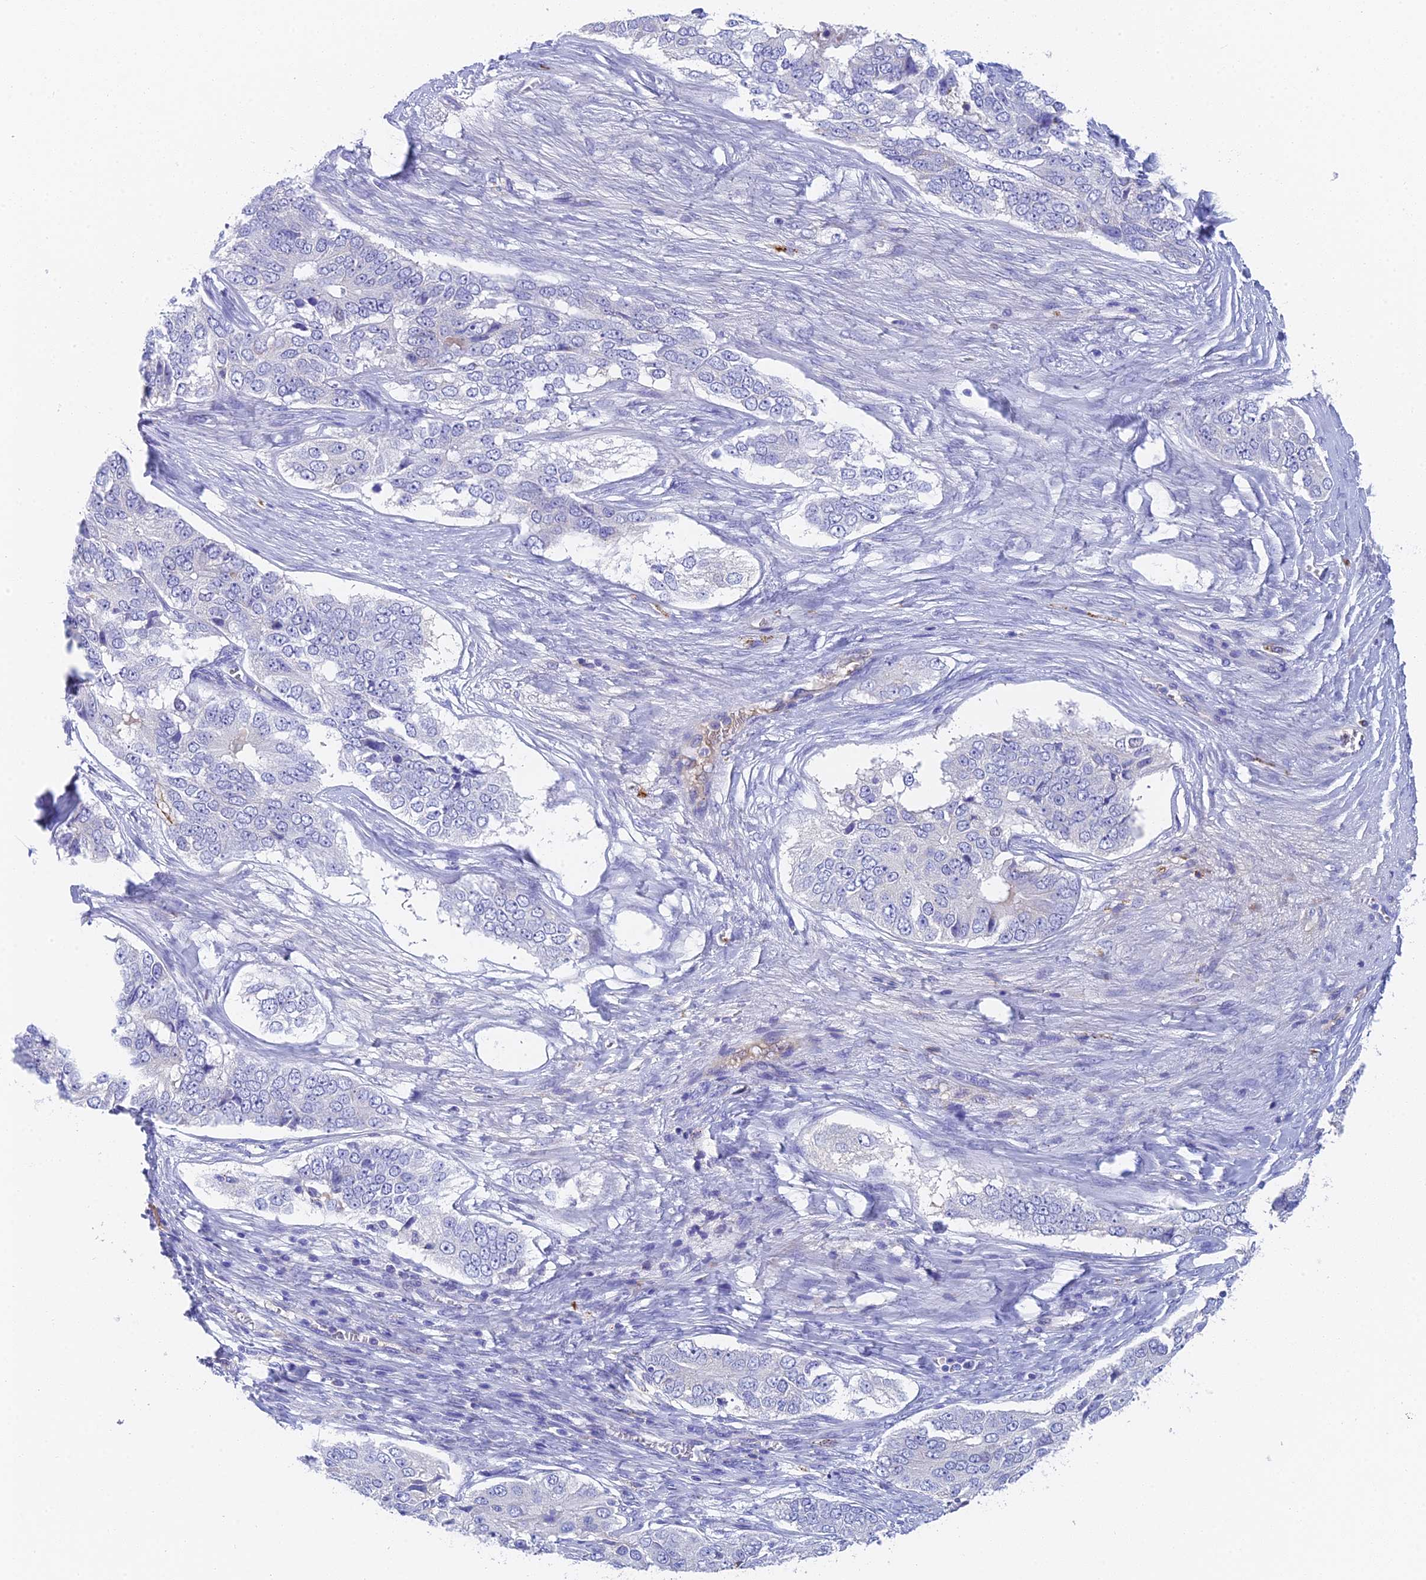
{"staining": {"intensity": "negative", "quantity": "none", "location": "none"}, "tissue": "ovarian cancer", "cell_type": "Tumor cells", "image_type": "cancer", "snomed": [{"axis": "morphology", "description": "Carcinoma, endometroid"}, {"axis": "topography", "description": "Ovary"}], "caption": "Ovarian cancer stained for a protein using IHC demonstrates no expression tumor cells.", "gene": "ADAMTS13", "patient": {"sex": "female", "age": 51}}